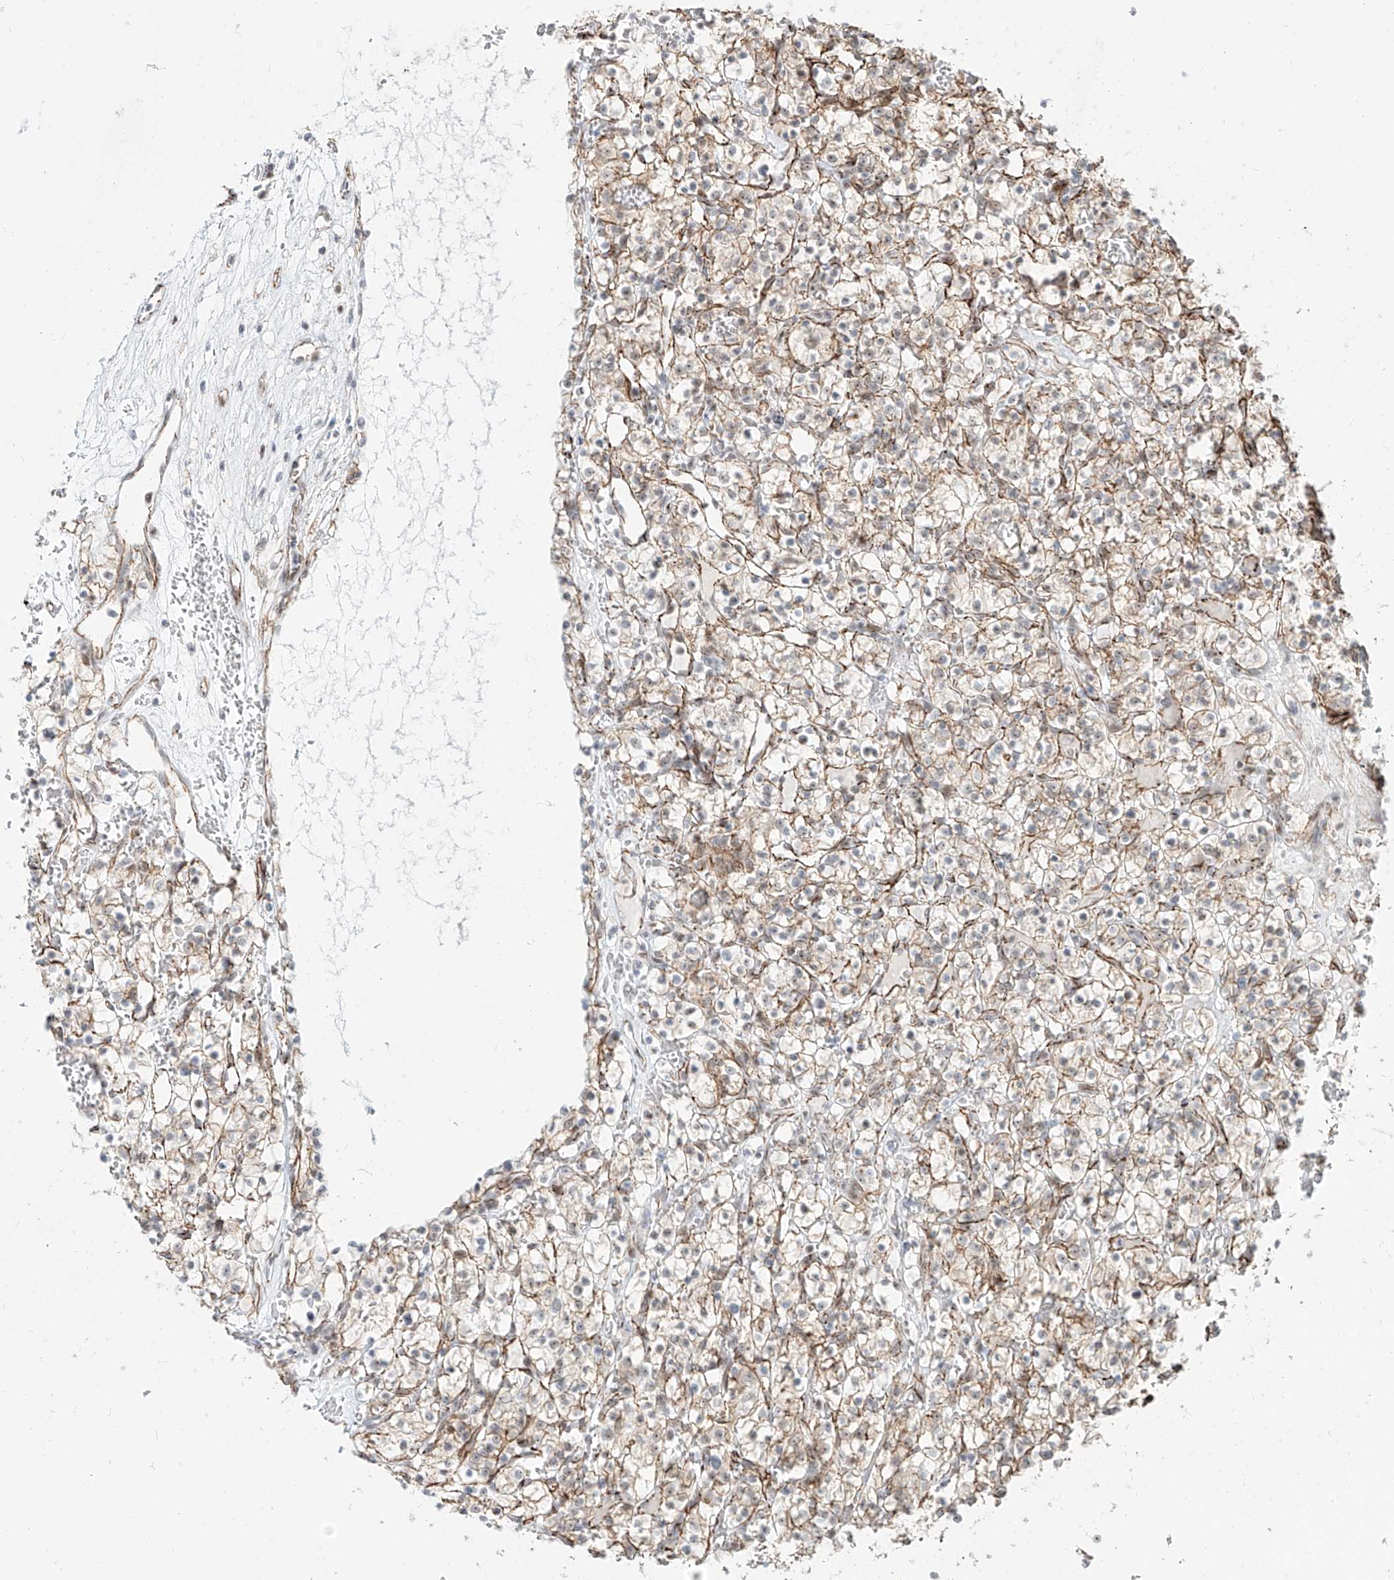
{"staining": {"intensity": "moderate", "quantity": "25%-75%", "location": "cytoplasmic/membranous,nuclear"}, "tissue": "renal cancer", "cell_type": "Tumor cells", "image_type": "cancer", "snomed": [{"axis": "morphology", "description": "Adenocarcinoma, NOS"}, {"axis": "topography", "description": "Kidney"}], "caption": "Adenocarcinoma (renal) stained with DAB immunohistochemistry (IHC) exhibits medium levels of moderate cytoplasmic/membranous and nuclear positivity in approximately 25%-75% of tumor cells.", "gene": "ZNF710", "patient": {"sex": "female", "age": 57}}